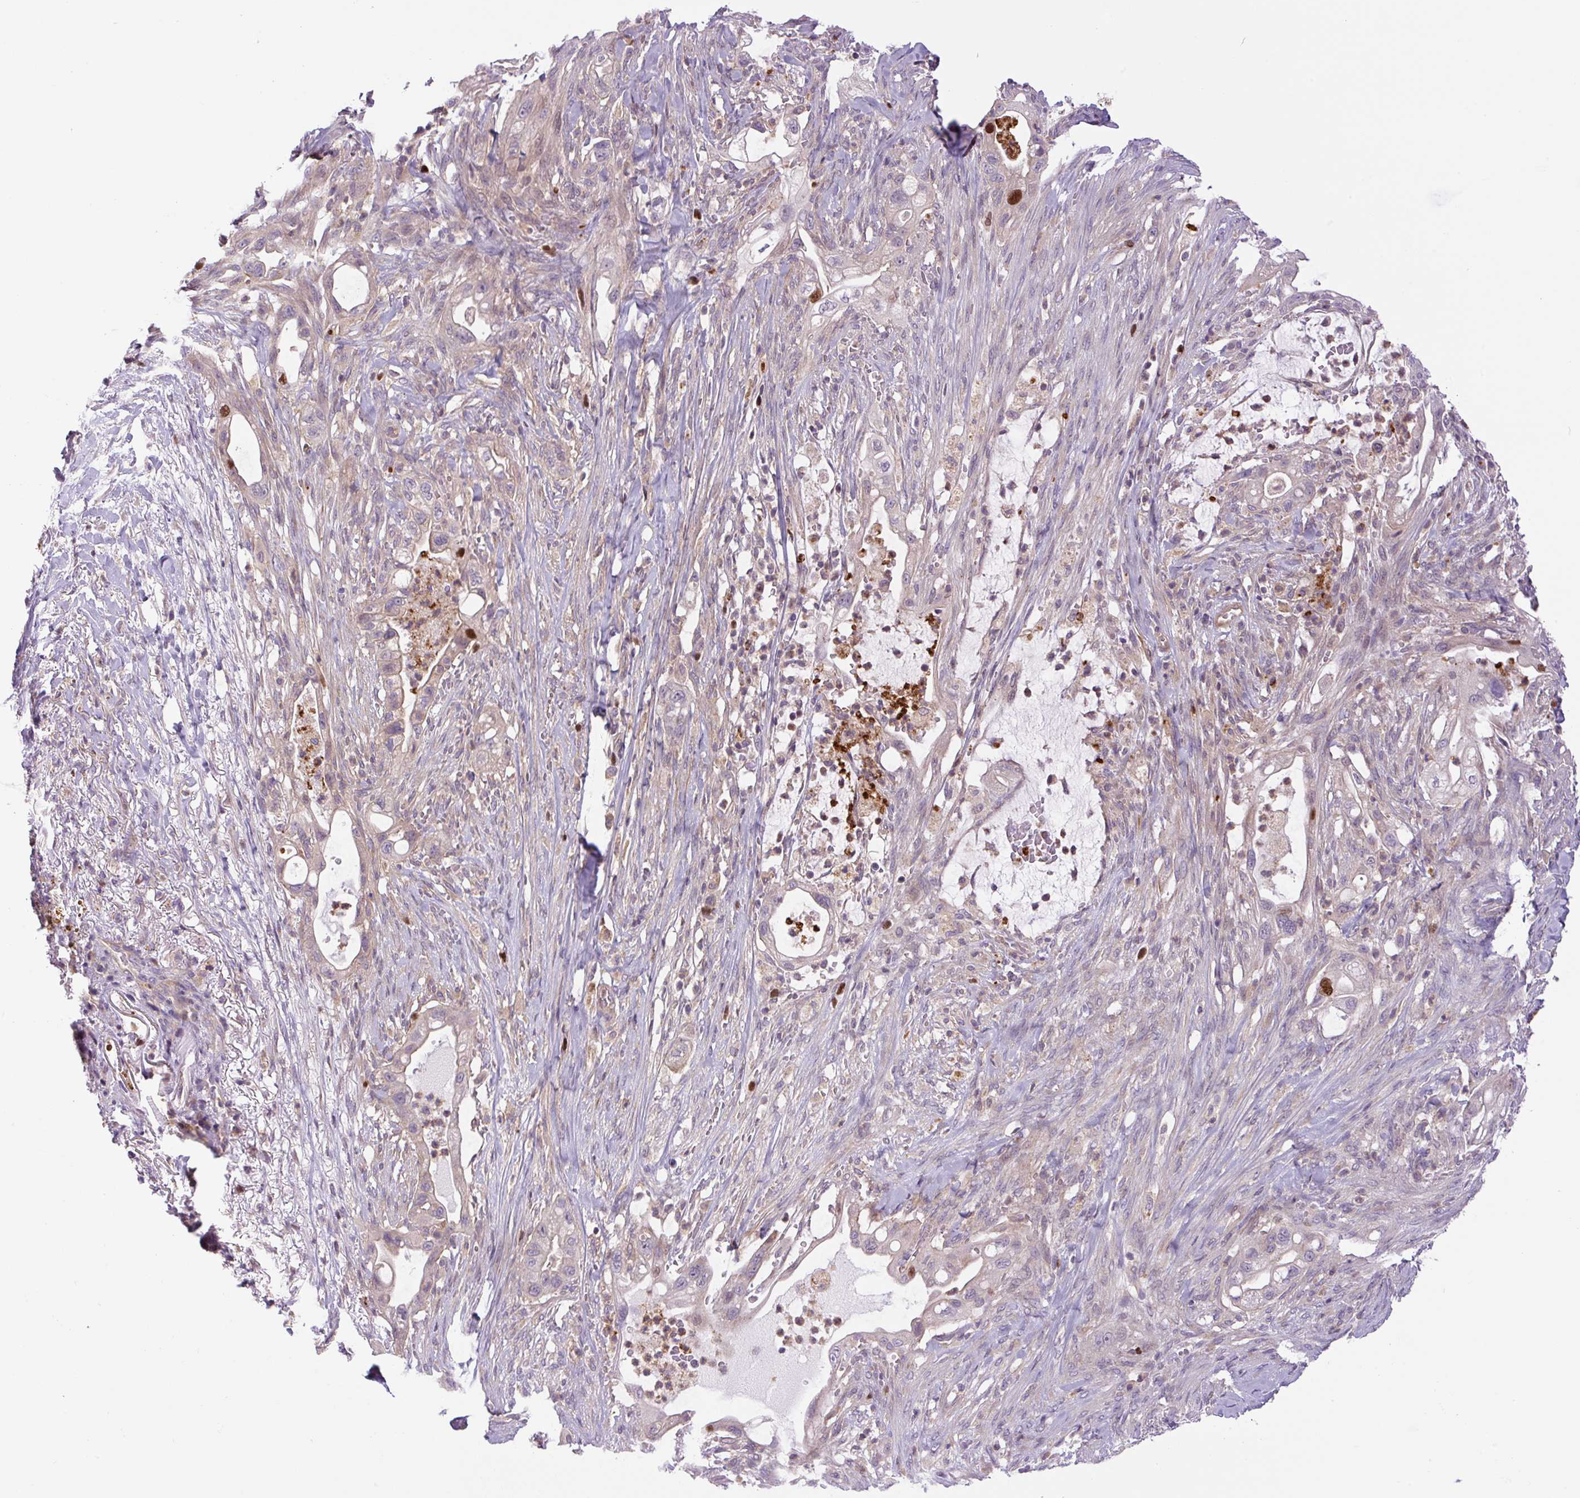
{"staining": {"intensity": "strong", "quantity": "<25%", "location": "nuclear"}, "tissue": "pancreatic cancer", "cell_type": "Tumor cells", "image_type": "cancer", "snomed": [{"axis": "morphology", "description": "Adenocarcinoma, NOS"}, {"axis": "topography", "description": "Pancreas"}], "caption": "Pancreatic adenocarcinoma stained with a protein marker exhibits strong staining in tumor cells.", "gene": "KIFC1", "patient": {"sex": "male", "age": 44}}